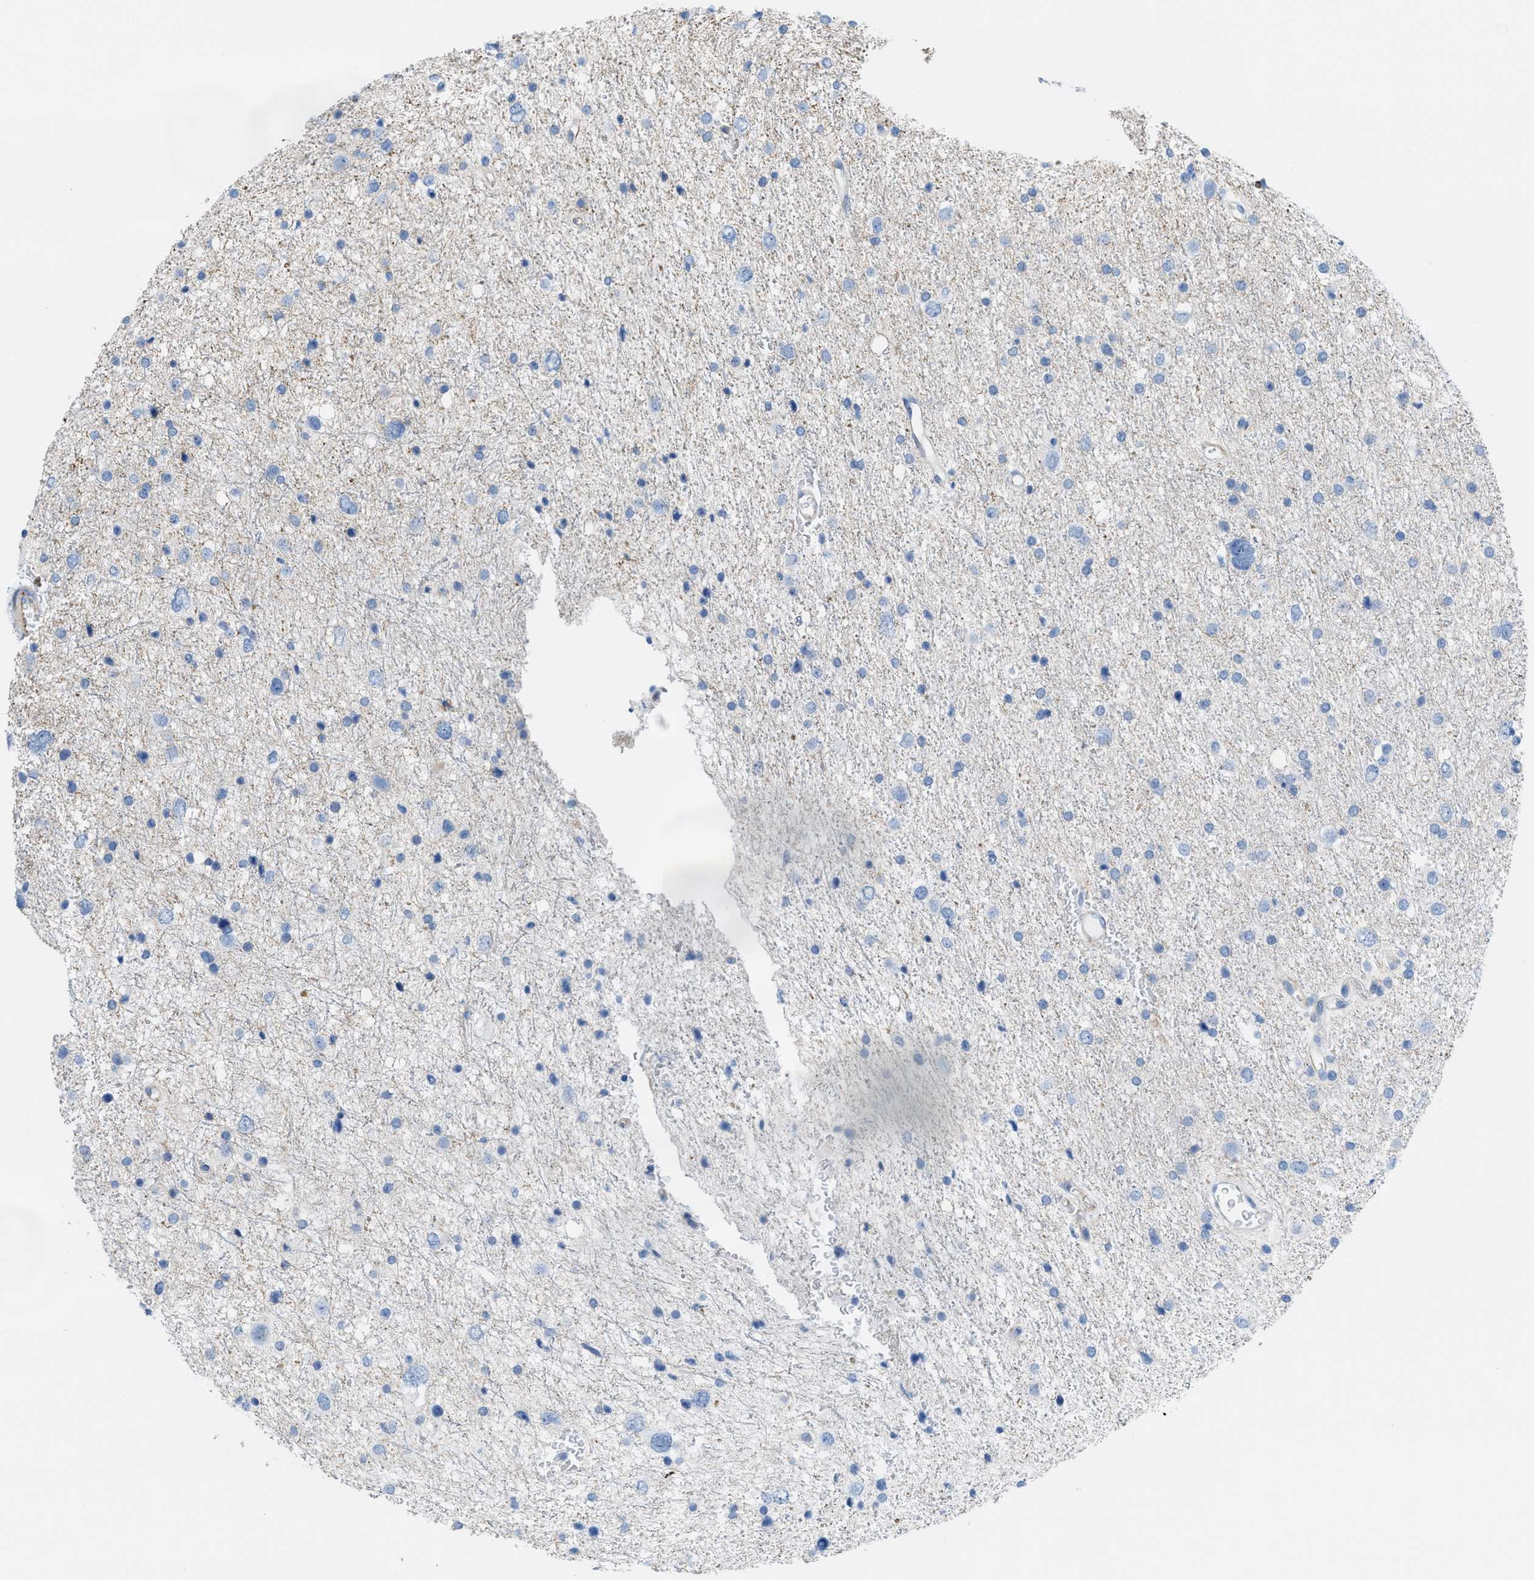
{"staining": {"intensity": "negative", "quantity": "none", "location": "none"}, "tissue": "glioma", "cell_type": "Tumor cells", "image_type": "cancer", "snomed": [{"axis": "morphology", "description": "Glioma, malignant, Low grade"}, {"axis": "topography", "description": "Brain"}], "caption": "High magnification brightfield microscopy of low-grade glioma (malignant) stained with DAB (brown) and counterstained with hematoxylin (blue): tumor cells show no significant staining. The staining was performed using DAB (3,3'-diaminobenzidine) to visualize the protein expression in brown, while the nuclei were stained in blue with hematoxylin (Magnification: 20x).", "gene": "SLC12A1", "patient": {"sex": "female", "age": 37}}